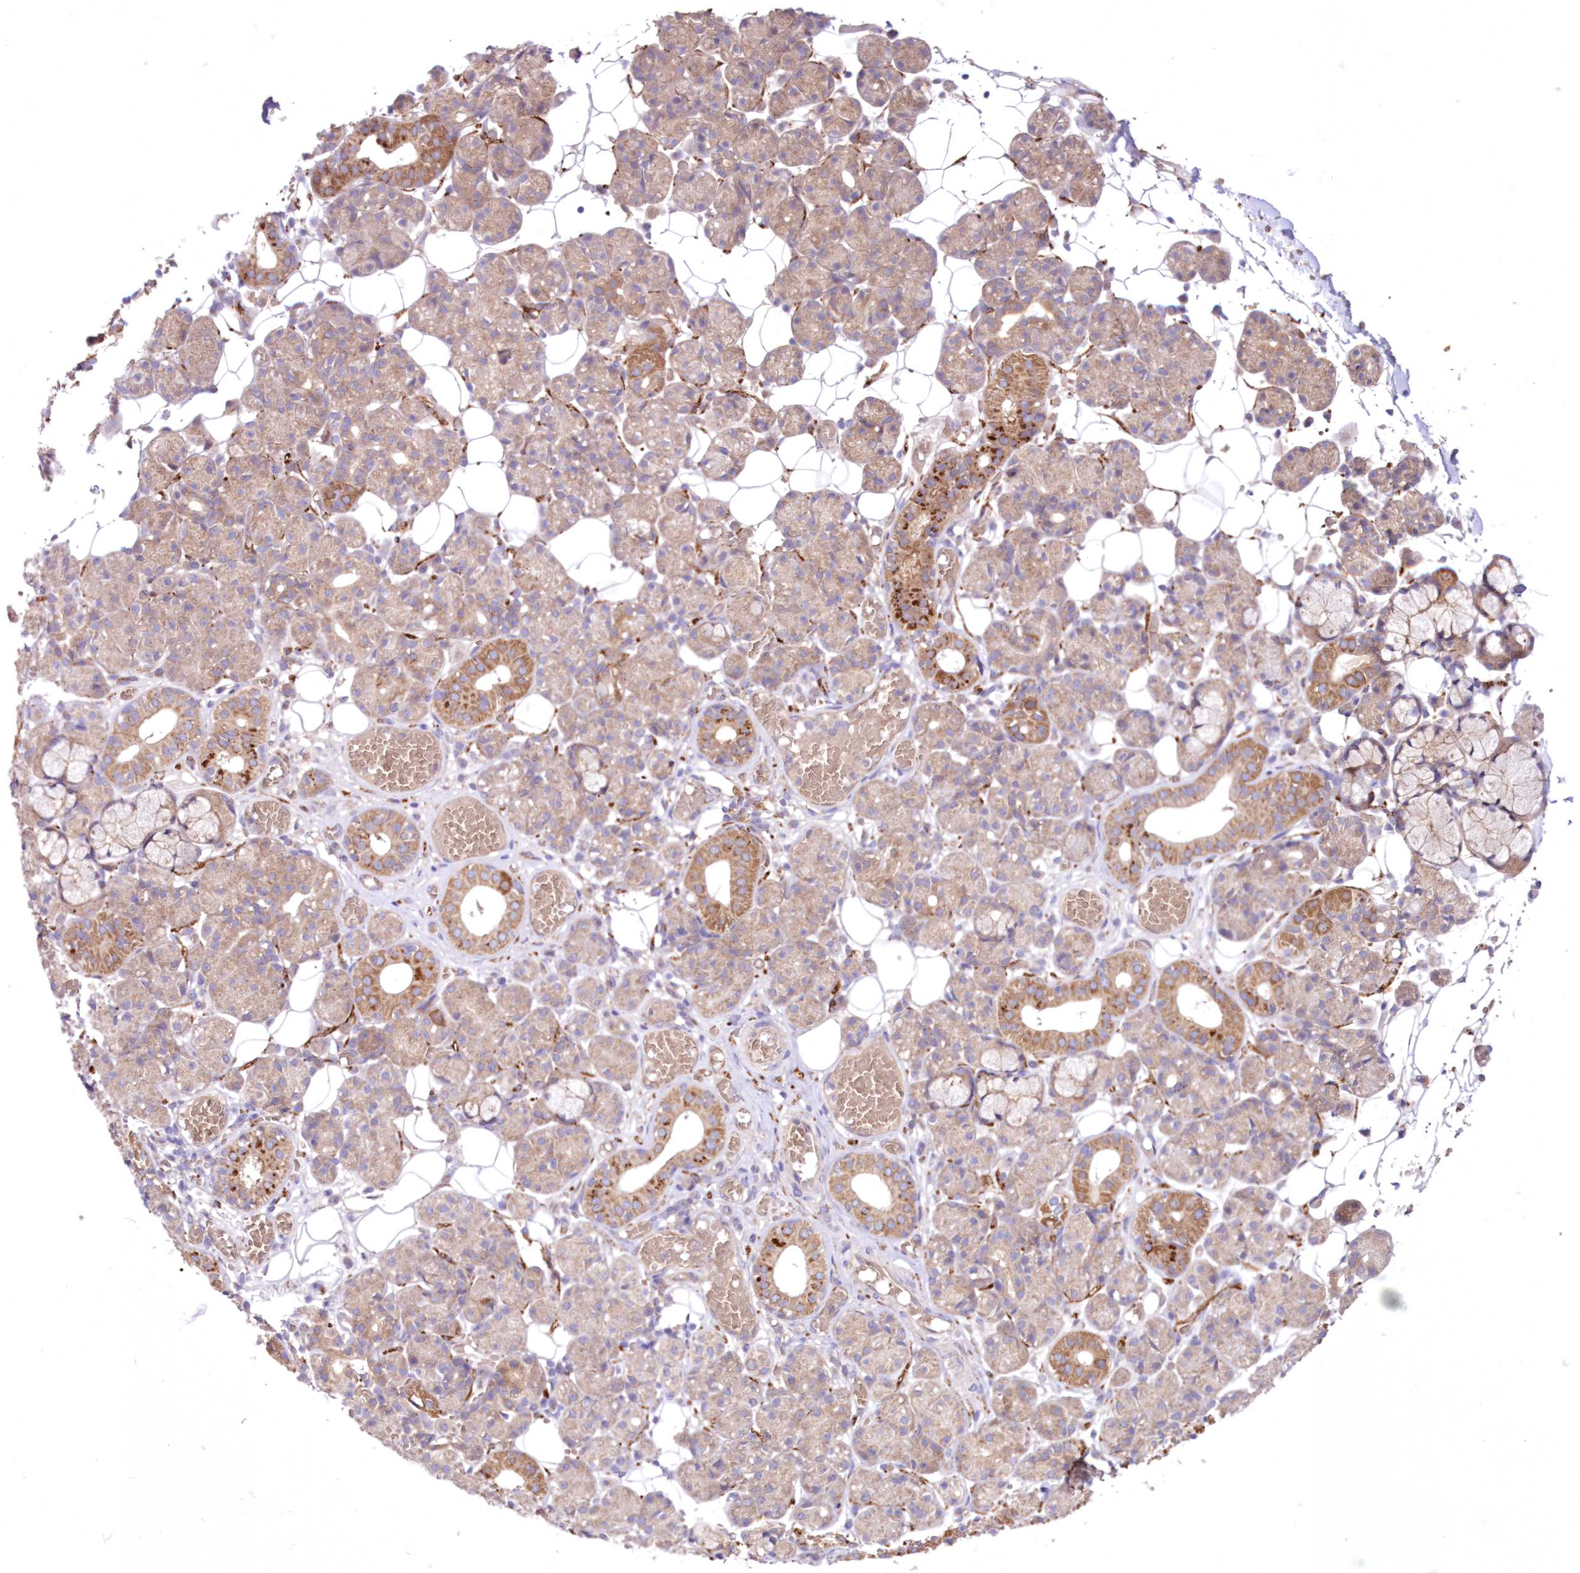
{"staining": {"intensity": "moderate", "quantity": "25%-75%", "location": "cytoplasmic/membranous"}, "tissue": "salivary gland", "cell_type": "Glandular cells", "image_type": "normal", "snomed": [{"axis": "morphology", "description": "Normal tissue, NOS"}, {"axis": "topography", "description": "Salivary gland"}], "caption": "High-power microscopy captured an IHC photomicrograph of unremarkable salivary gland, revealing moderate cytoplasmic/membranous staining in about 25%-75% of glandular cells.", "gene": "FCHO2", "patient": {"sex": "male", "age": 63}}